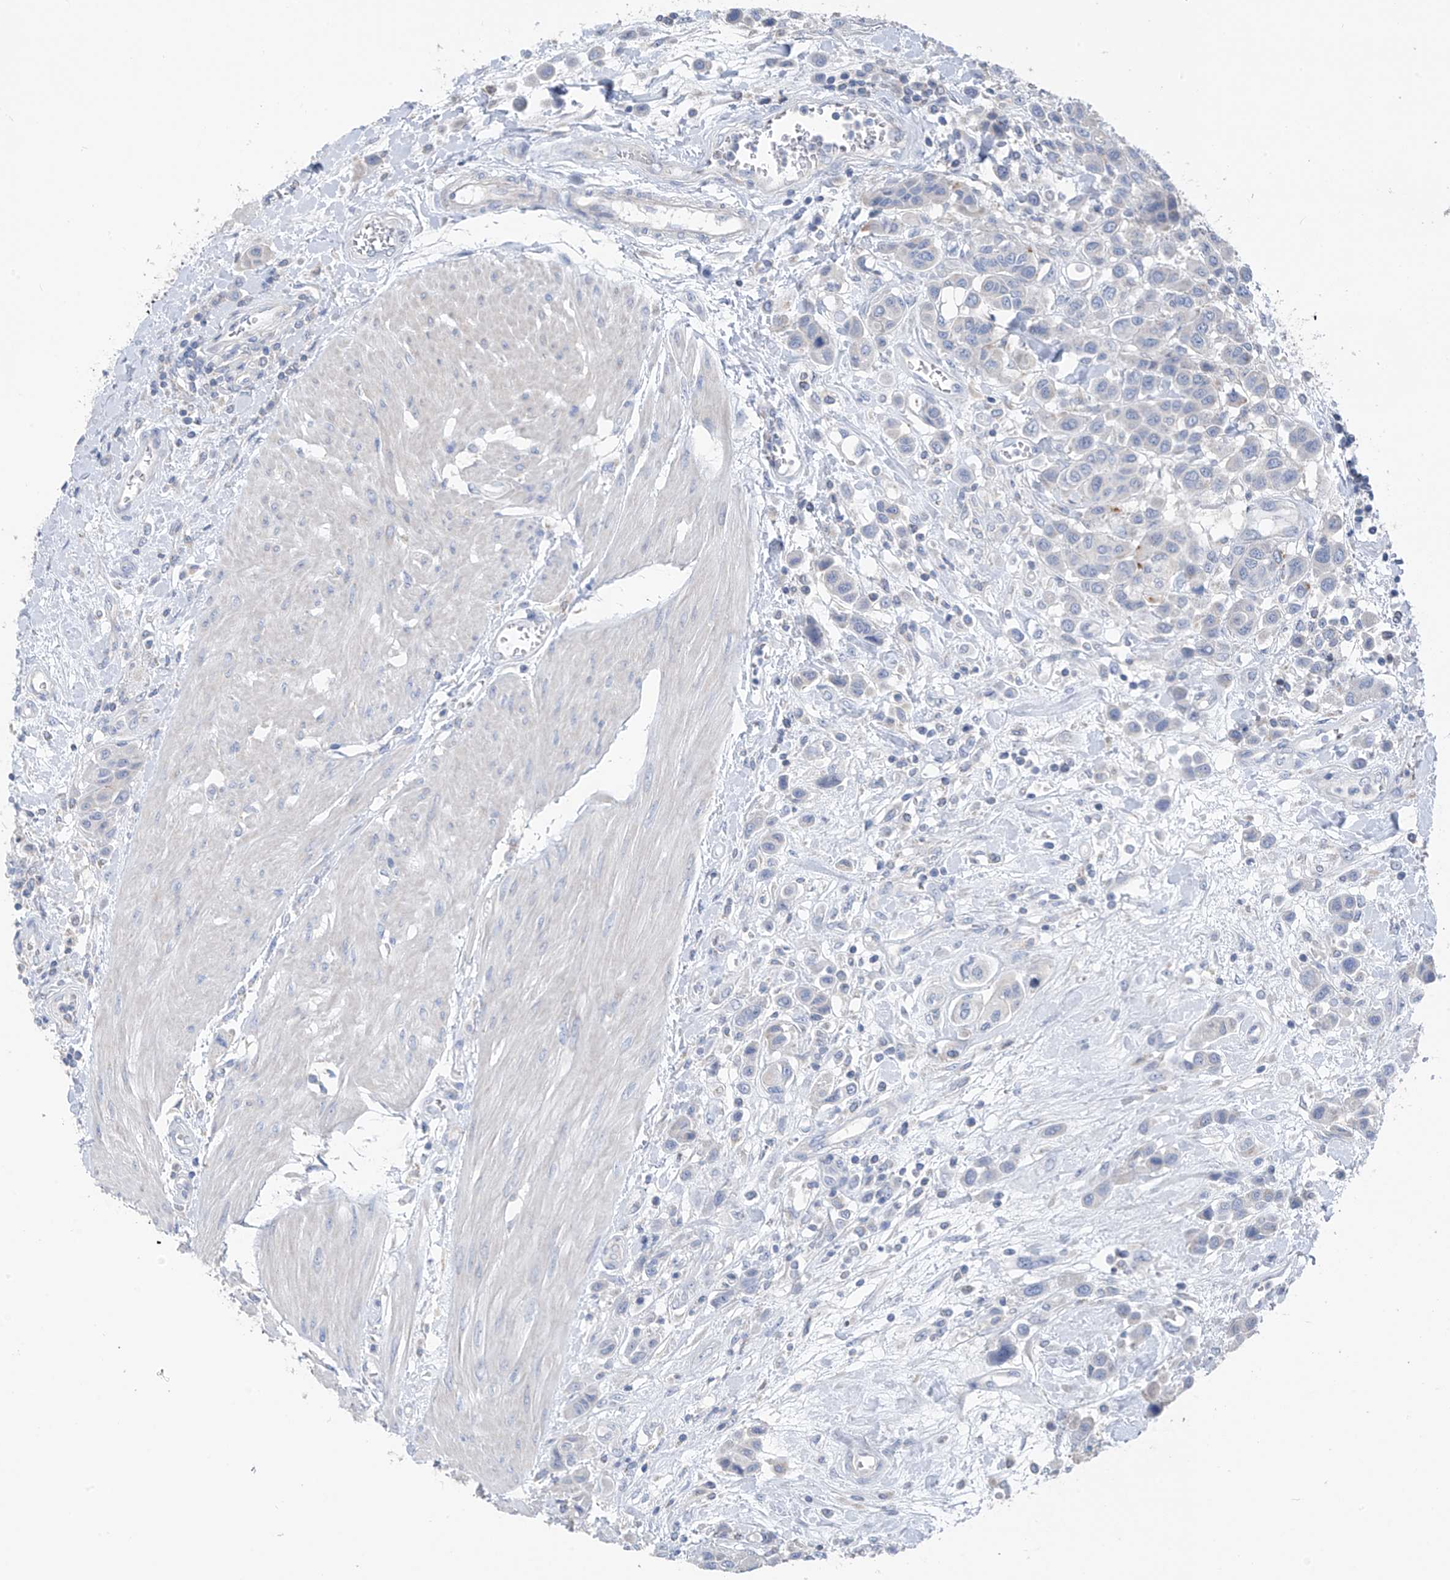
{"staining": {"intensity": "negative", "quantity": "none", "location": "none"}, "tissue": "urothelial cancer", "cell_type": "Tumor cells", "image_type": "cancer", "snomed": [{"axis": "morphology", "description": "Urothelial carcinoma, High grade"}, {"axis": "topography", "description": "Urinary bladder"}], "caption": "Histopathology image shows no significant protein staining in tumor cells of urothelial carcinoma (high-grade).", "gene": "SYN3", "patient": {"sex": "male", "age": 50}}